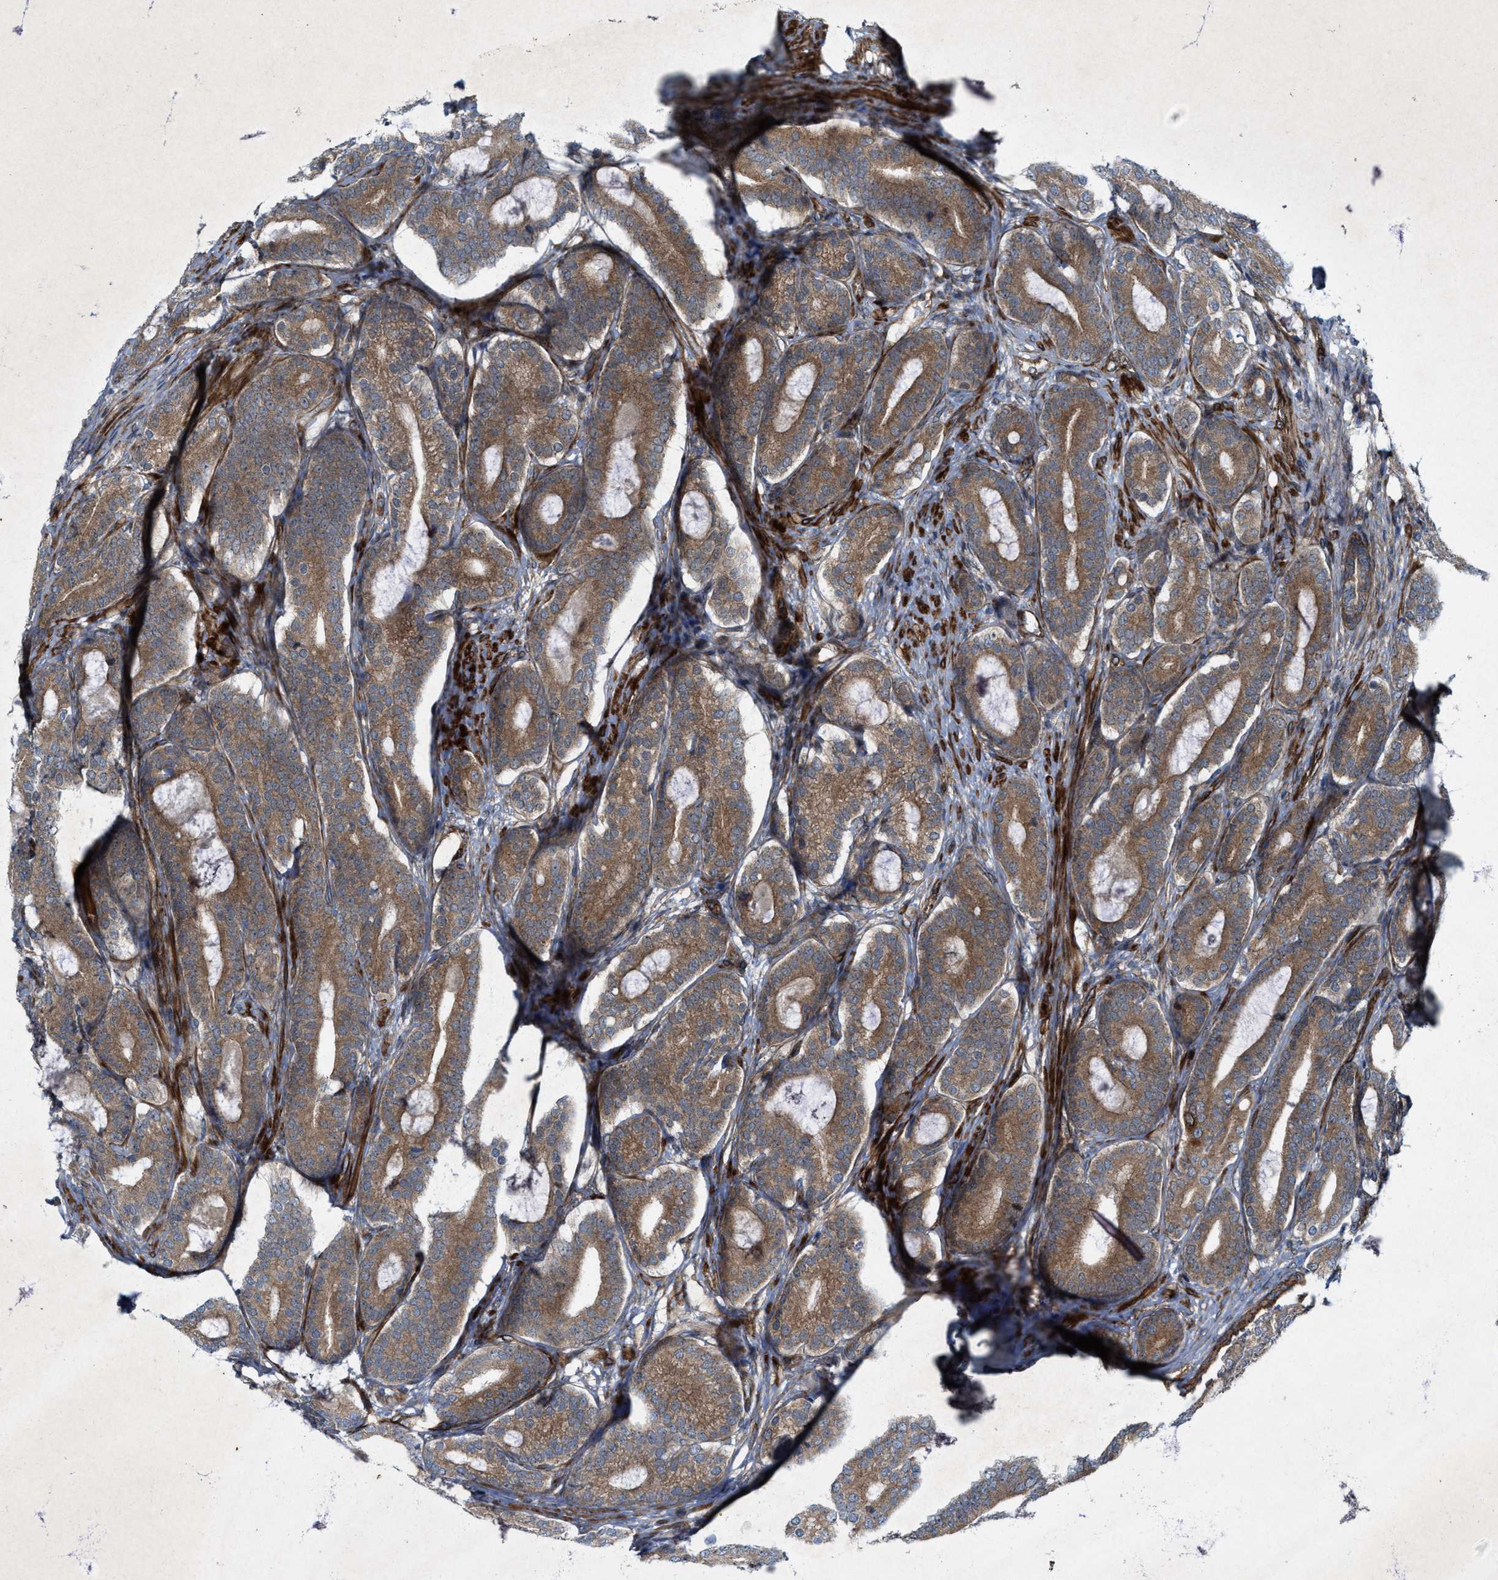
{"staining": {"intensity": "moderate", "quantity": ">75%", "location": "cytoplasmic/membranous"}, "tissue": "prostate cancer", "cell_type": "Tumor cells", "image_type": "cancer", "snomed": [{"axis": "morphology", "description": "Adenocarcinoma, High grade"}, {"axis": "topography", "description": "Prostate"}], "caption": "Tumor cells demonstrate medium levels of moderate cytoplasmic/membranous staining in approximately >75% of cells in high-grade adenocarcinoma (prostate).", "gene": "URGCP", "patient": {"sex": "male", "age": 60}}